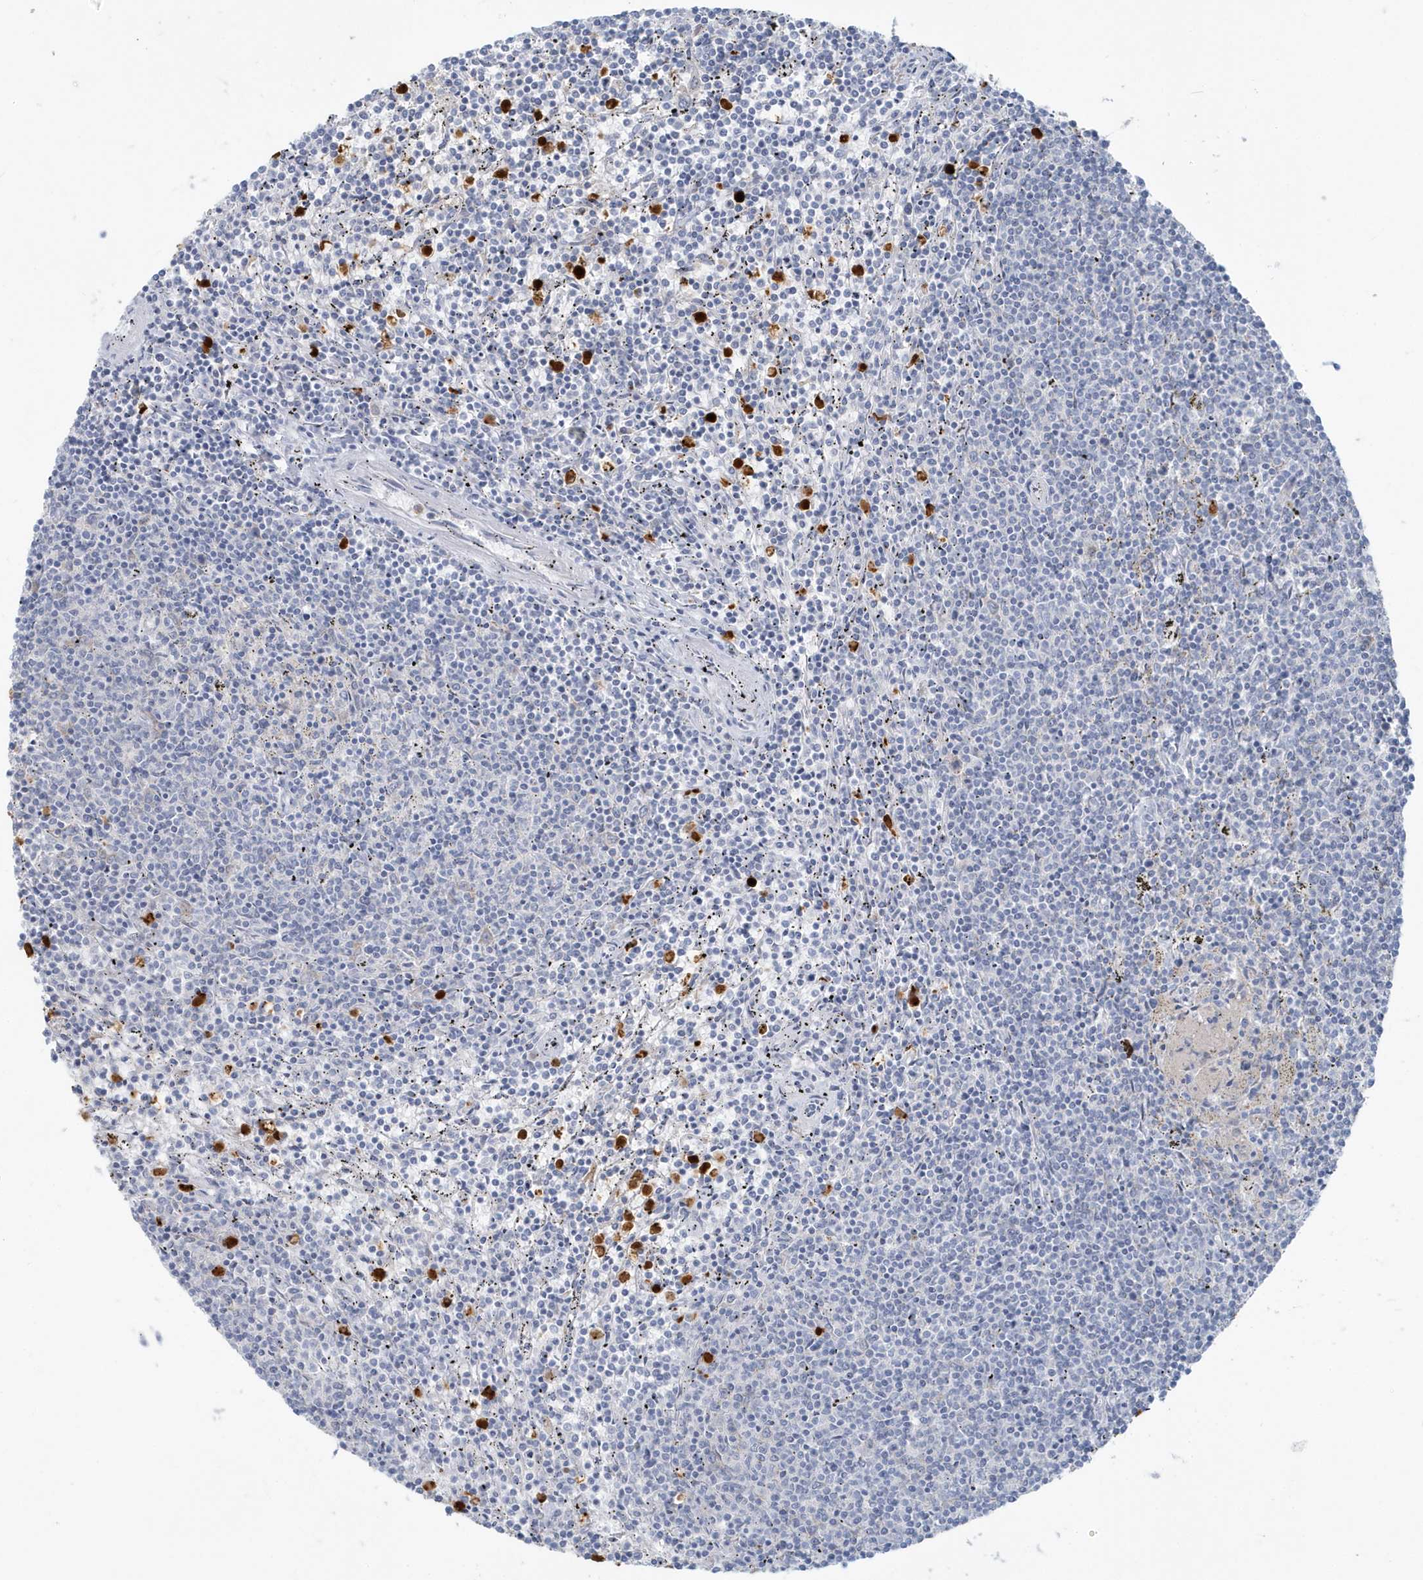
{"staining": {"intensity": "negative", "quantity": "none", "location": "none"}, "tissue": "lymphoma", "cell_type": "Tumor cells", "image_type": "cancer", "snomed": [{"axis": "morphology", "description": "Malignant lymphoma, non-Hodgkin's type, Low grade"}, {"axis": "topography", "description": "Spleen"}], "caption": "IHC of lymphoma reveals no staining in tumor cells.", "gene": "CCNJ", "patient": {"sex": "female", "age": 50}}